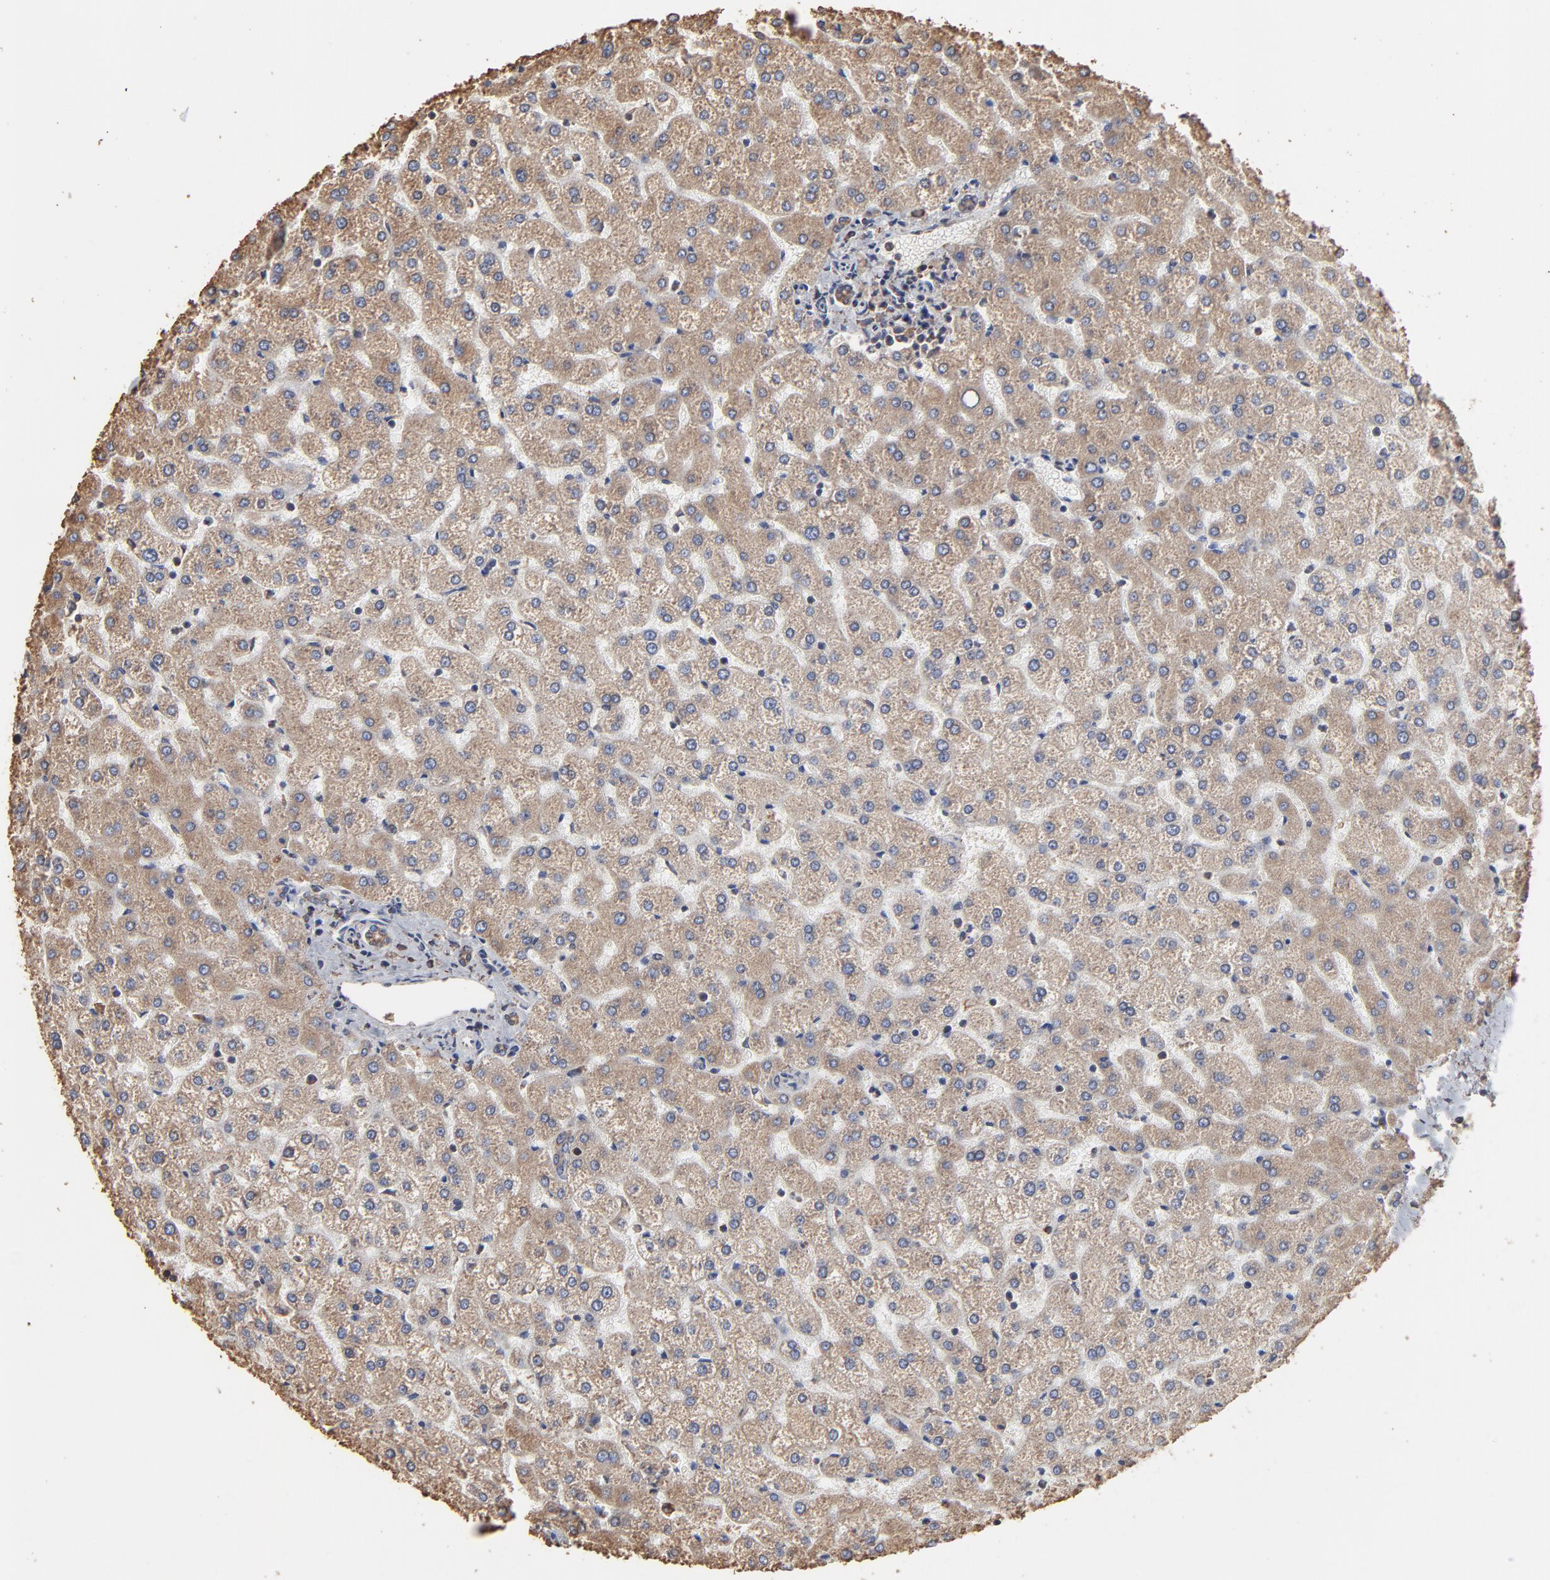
{"staining": {"intensity": "weak", "quantity": ">75%", "location": "cytoplasmic/membranous"}, "tissue": "liver", "cell_type": "Cholangiocytes", "image_type": "normal", "snomed": [{"axis": "morphology", "description": "Normal tissue, NOS"}, {"axis": "topography", "description": "Liver"}], "caption": "Immunohistochemical staining of normal human liver demonstrates weak cytoplasmic/membranous protein positivity in about >75% of cholangiocytes.", "gene": "PDIA3", "patient": {"sex": "female", "age": 32}}